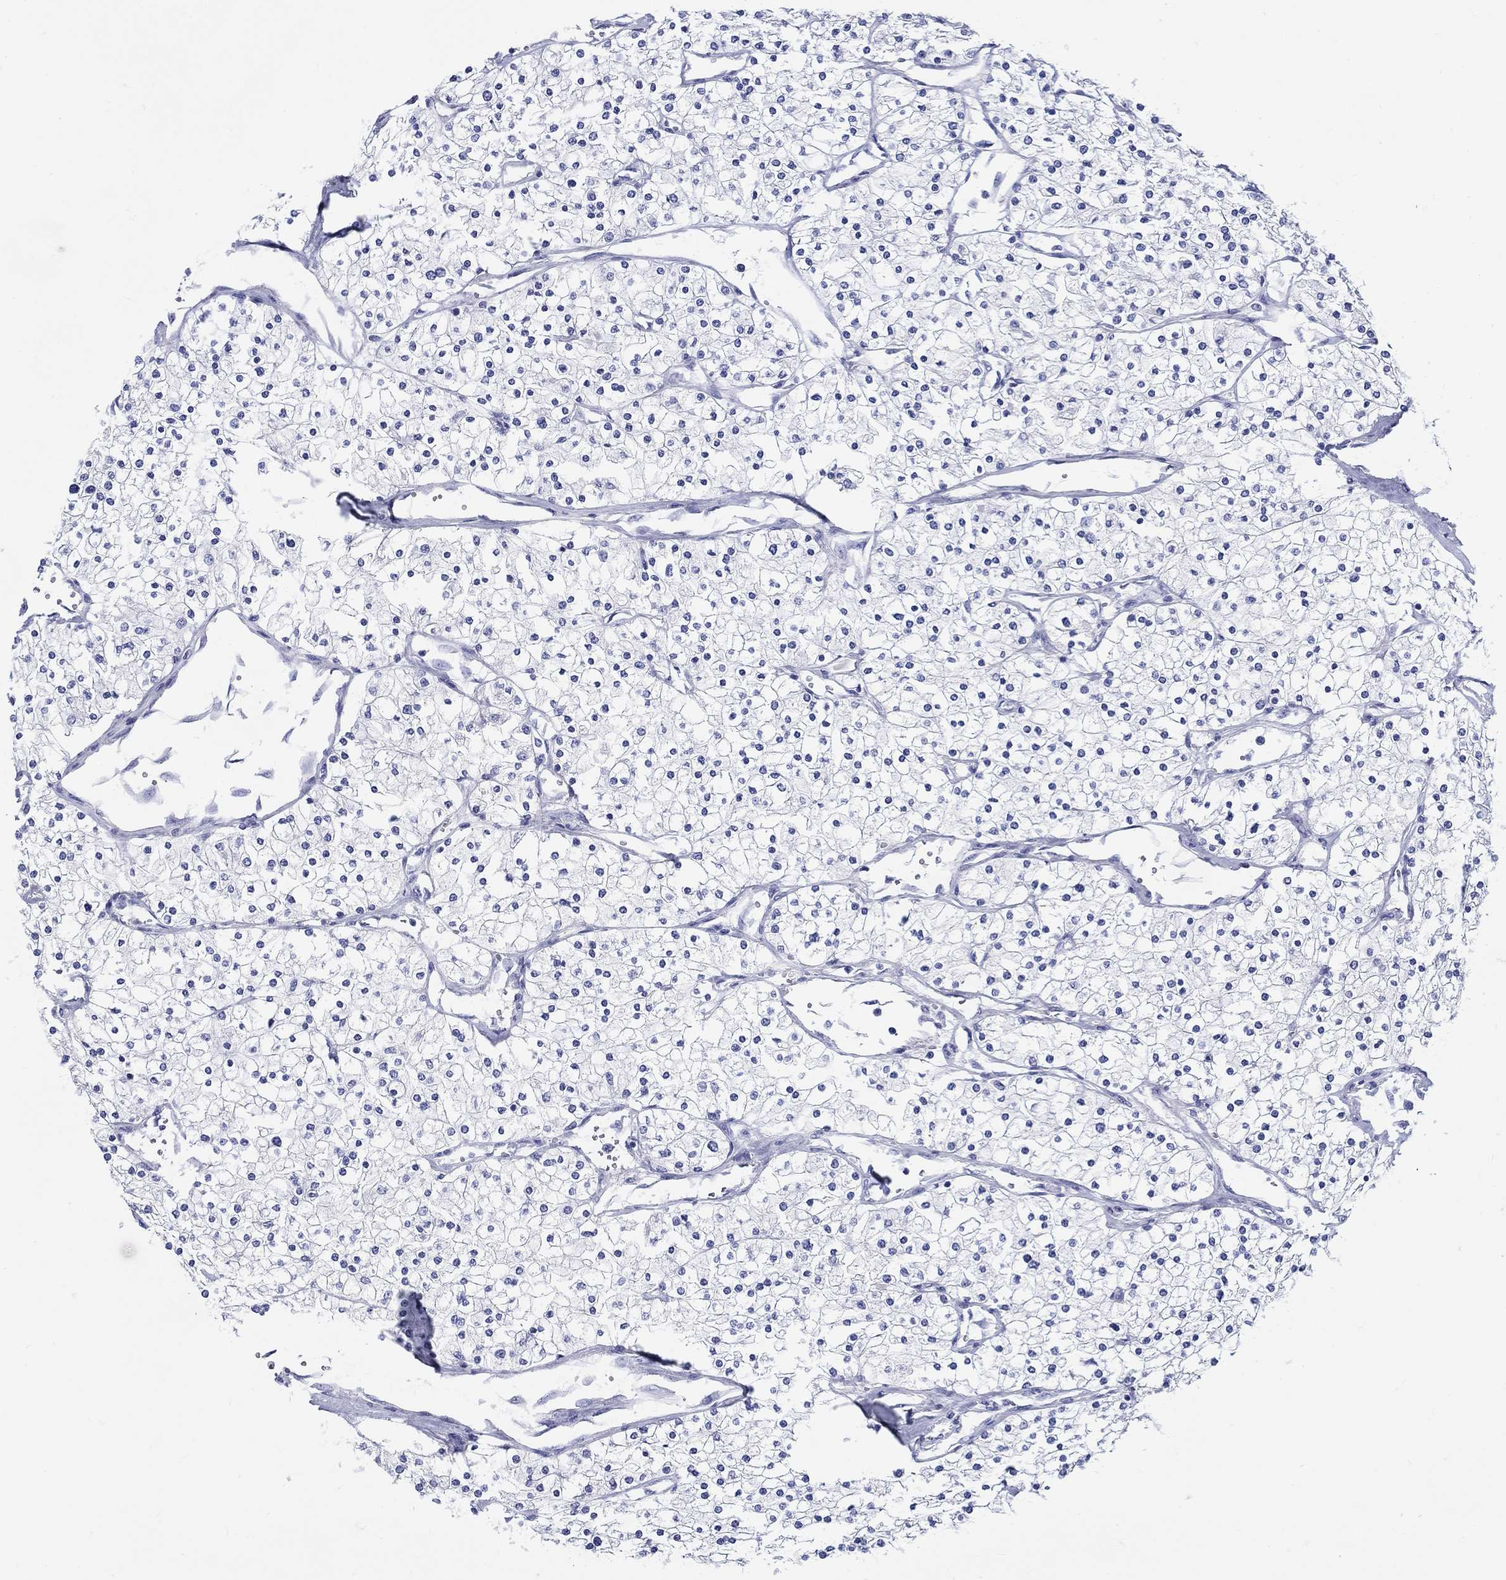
{"staining": {"intensity": "negative", "quantity": "none", "location": "none"}, "tissue": "renal cancer", "cell_type": "Tumor cells", "image_type": "cancer", "snomed": [{"axis": "morphology", "description": "Adenocarcinoma, NOS"}, {"axis": "topography", "description": "Kidney"}], "caption": "This is an IHC photomicrograph of human adenocarcinoma (renal). There is no staining in tumor cells.", "gene": "CRYGS", "patient": {"sex": "male", "age": 80}}